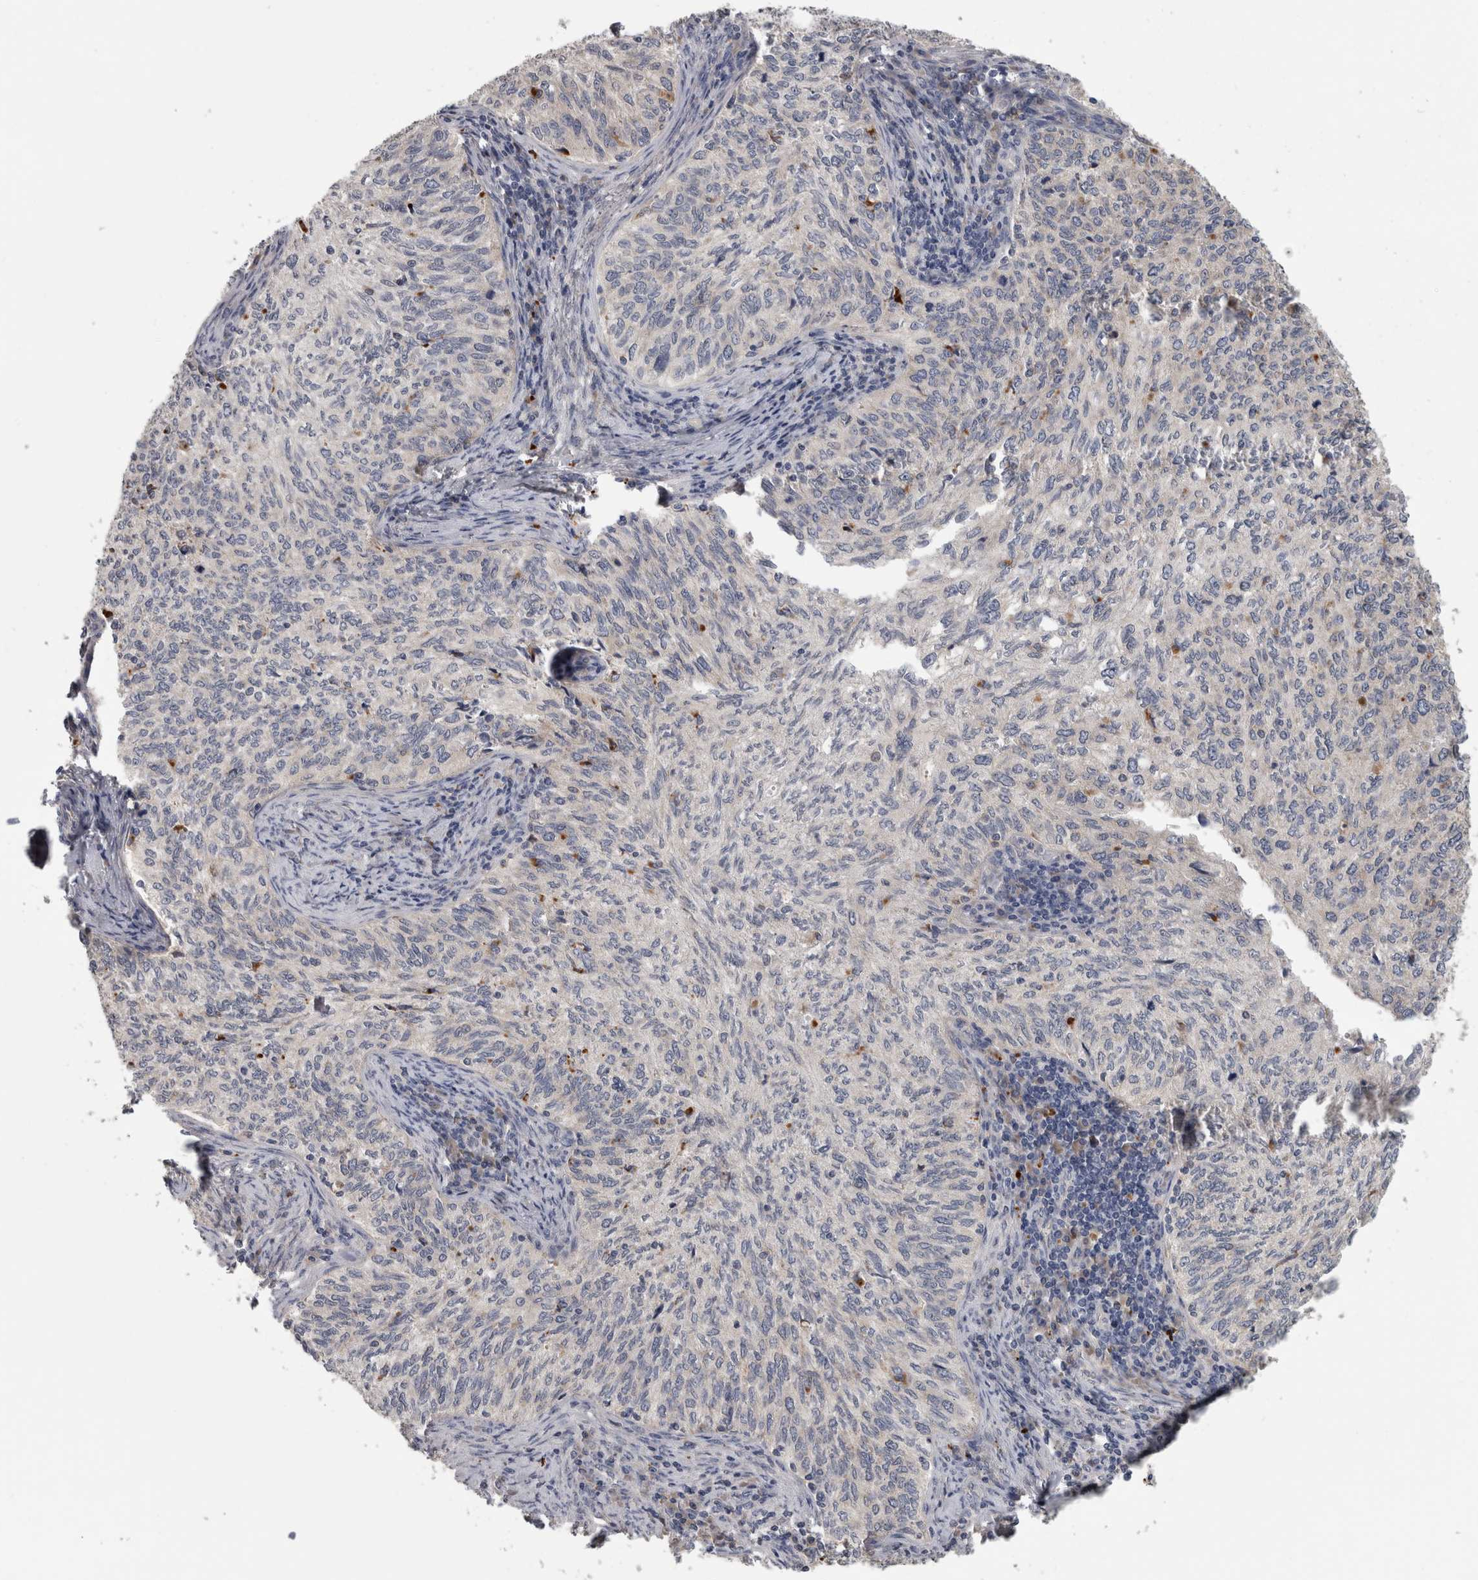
{"staining": {"intensity": "negative", "quantity": "none", "location": "none"}, "tissue": "cervical cancer", "cell_type": "Tumor cells", "image_type": "cancer", "snomed": [{"axis": "morphology", "description": "Squamous cell carcinoma, NOS"}, {"axis": "topography", "description": "Cervix"}], "caption": "IHC image of neoplastic tissue: human squamous cell carcinoma (cervical) stained with DAB demonstrates no significant protein staining in tumor cells.", "gene": "ATXN2", "patient": {"sex": "female", "age": 30}}